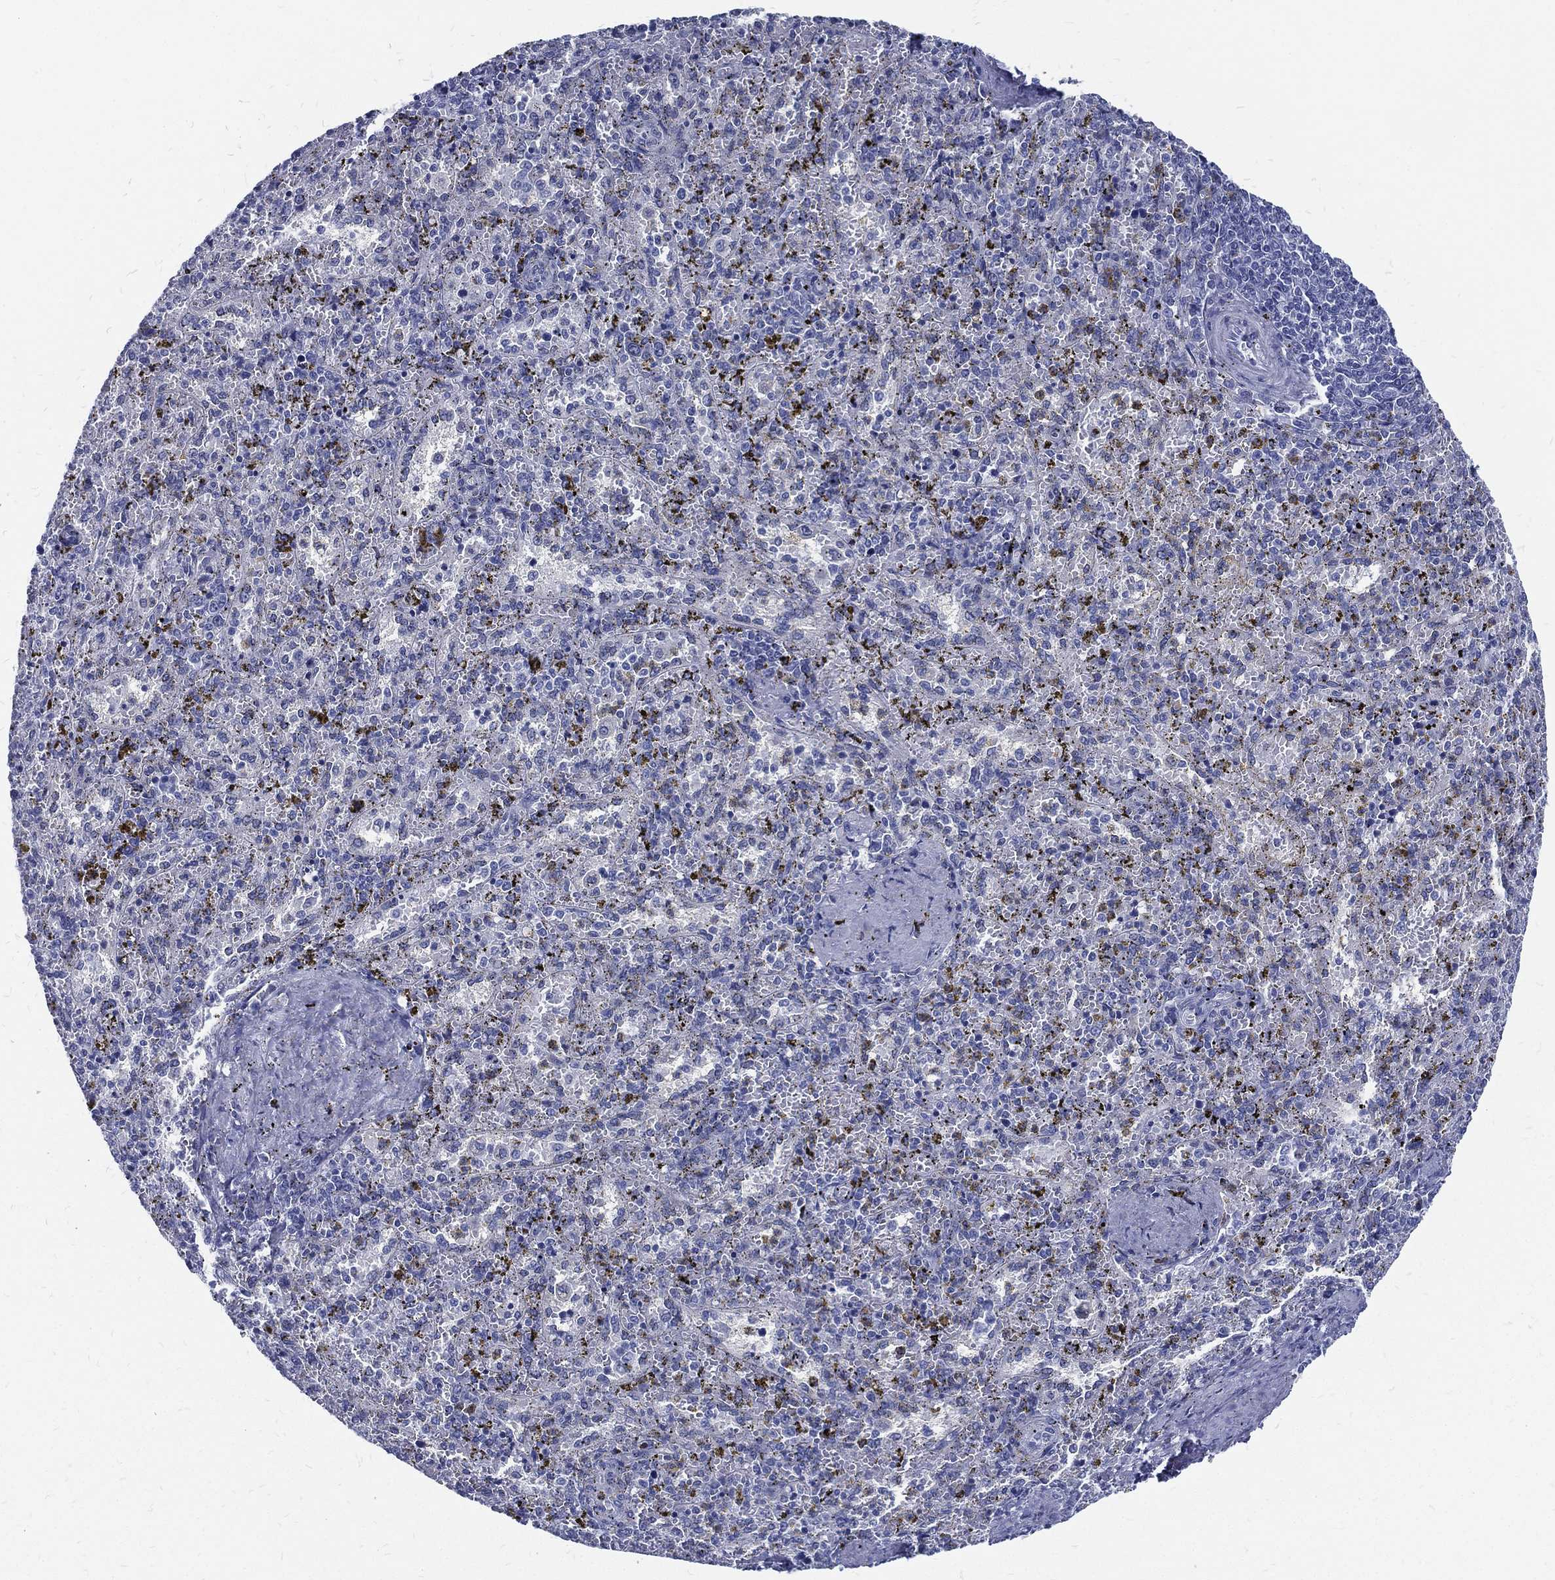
{"staining": {"intensity": "negative", "quantity": "none", "location": "none"}, "tissue": "spleen", "cell_type": "Cells in red pulp", "image_type": "normal", "snomed": [{"axis": "morphology", "description": "Normal tissue, NOS"}, {"axis": "topography", "description": "Spleen"}], "caption": "Immunohistochemical staining of unremarkable spleen exhibits no significant positivity in cells in red pulp.", "gene": "RSPH4A", "patient": {"sex": "female", "age": 50}}